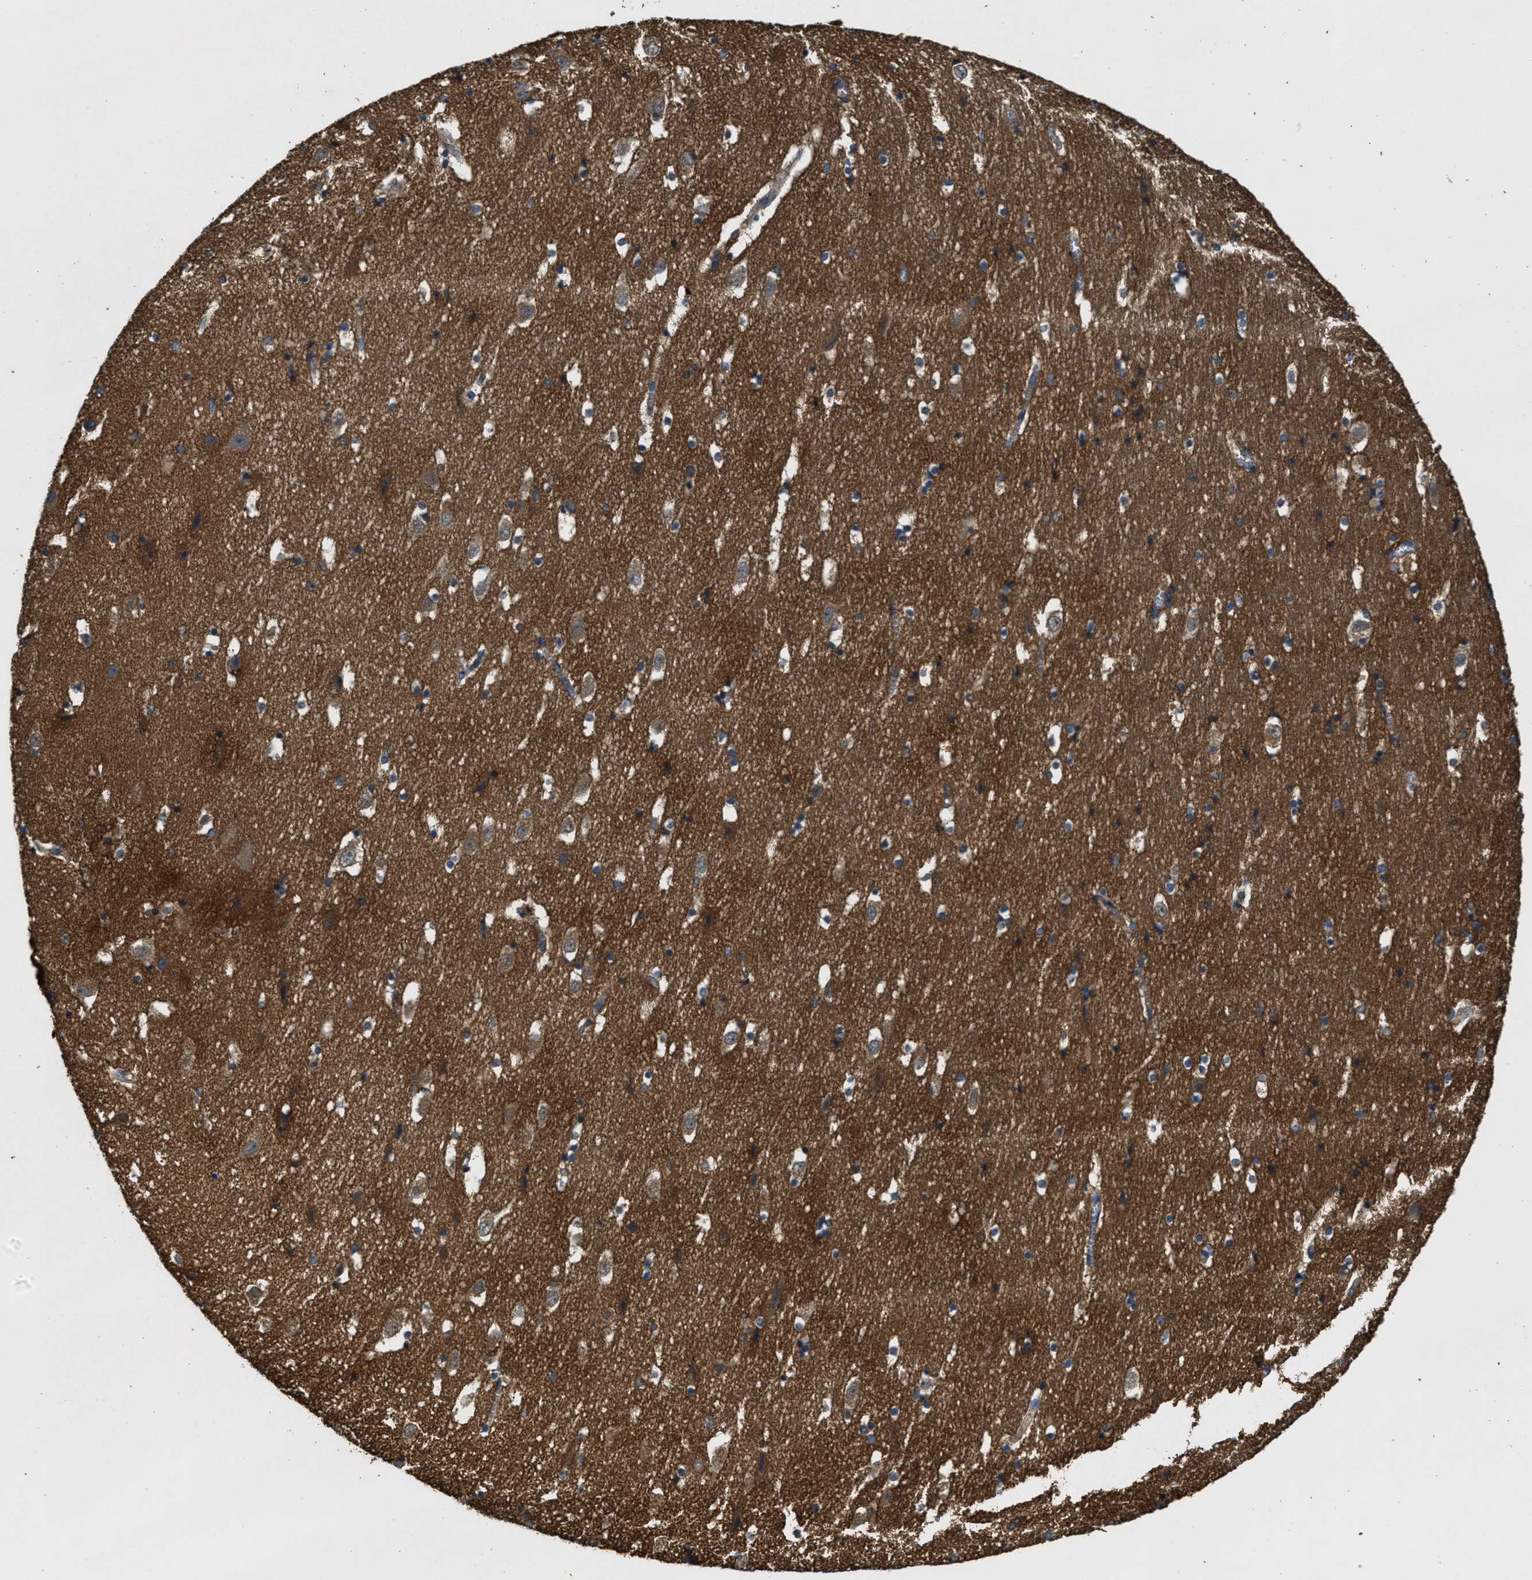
{"staining": {"intensity": "moderate", "quantity": "25%-75%", "location": "cytoplasmic/membranous"}, "tissue": "hippocampus", "cell_type": "Glial cells", "image_type": "normal", "snomed": [{"axis": "morphology", "description": "Normal tissue, NOS"}, {"axis": "topography", "description": "Hippocampus"}], "caption": "Human hippocampus stained with a brown dye exhibits moderate cytoplasmic/membranous positive staining in approximately 25%-75% of glial cells.", "gene": "BLOC1S1", "patient": {"sex": "male", "age": 45}}